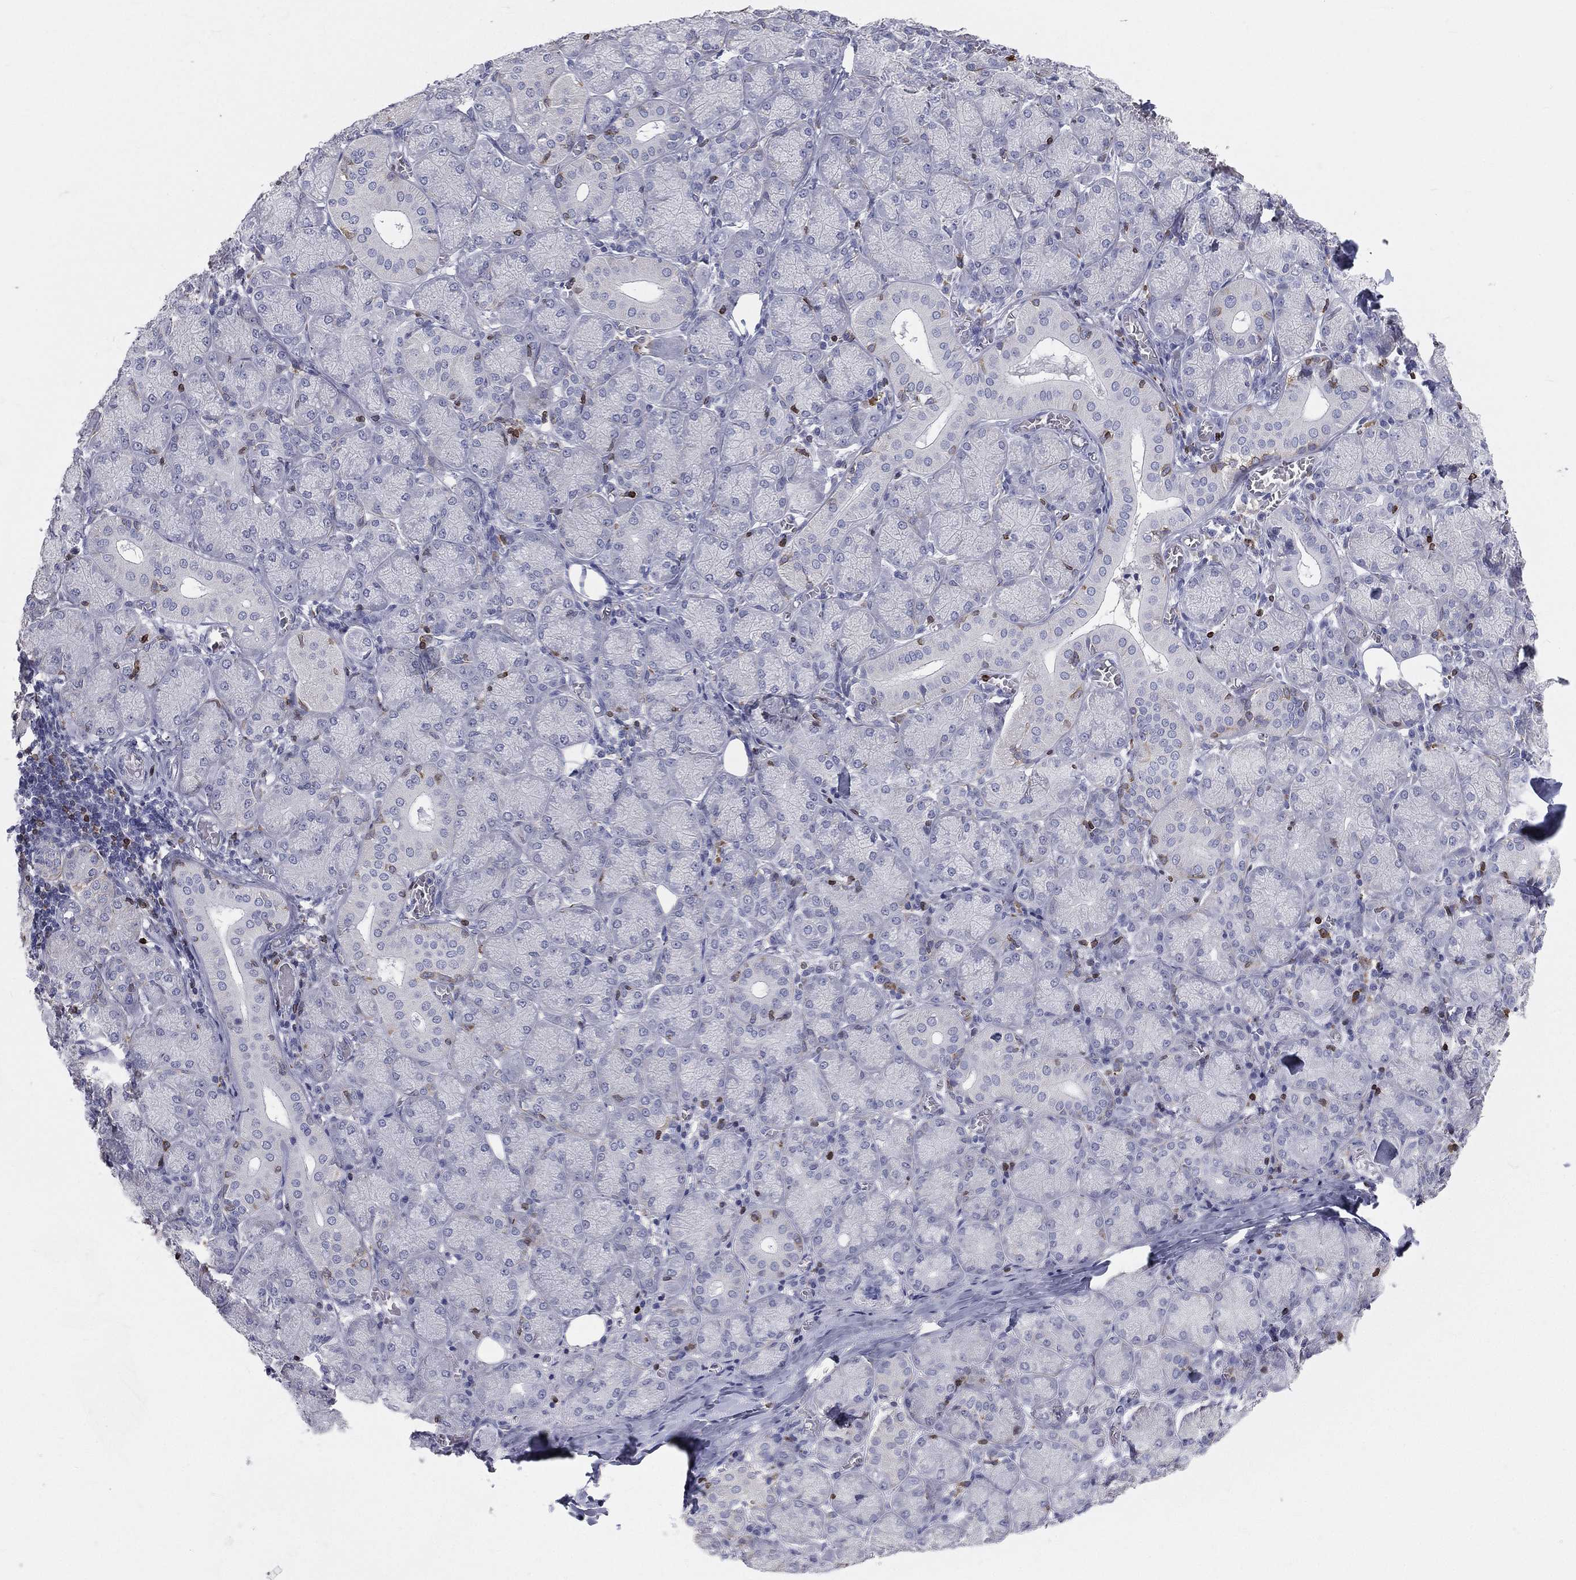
{"staining": {"intensity": "negative", "quantity": "none", "location": "none"}, "tissue": "salivary gland", "cell_type": "Glandular cells", "image_type": "normal", "snomed": [{"axis": "morphology", "description": "Normal tissue, NOS"}, {"axis": "topography", "description": "Salivary gland"}, {"axis": "topography", "description": "Peripheral nerve tissue"}], "caption": "High magnification brightfield microscopy of normal salivary gland stained with DAB (brown) and counterstained with hematoxylin (blue): glandular cells show no significant staining. The staining was performed using DAB (3,3'-diaminobenzidine) to visualize the protein expression in brown, while the nuclei were stained in blue with hematoxylin (Magnification: 20x).", "gene": "CTSW", "patient": {"sex": "female", "age": 24}}